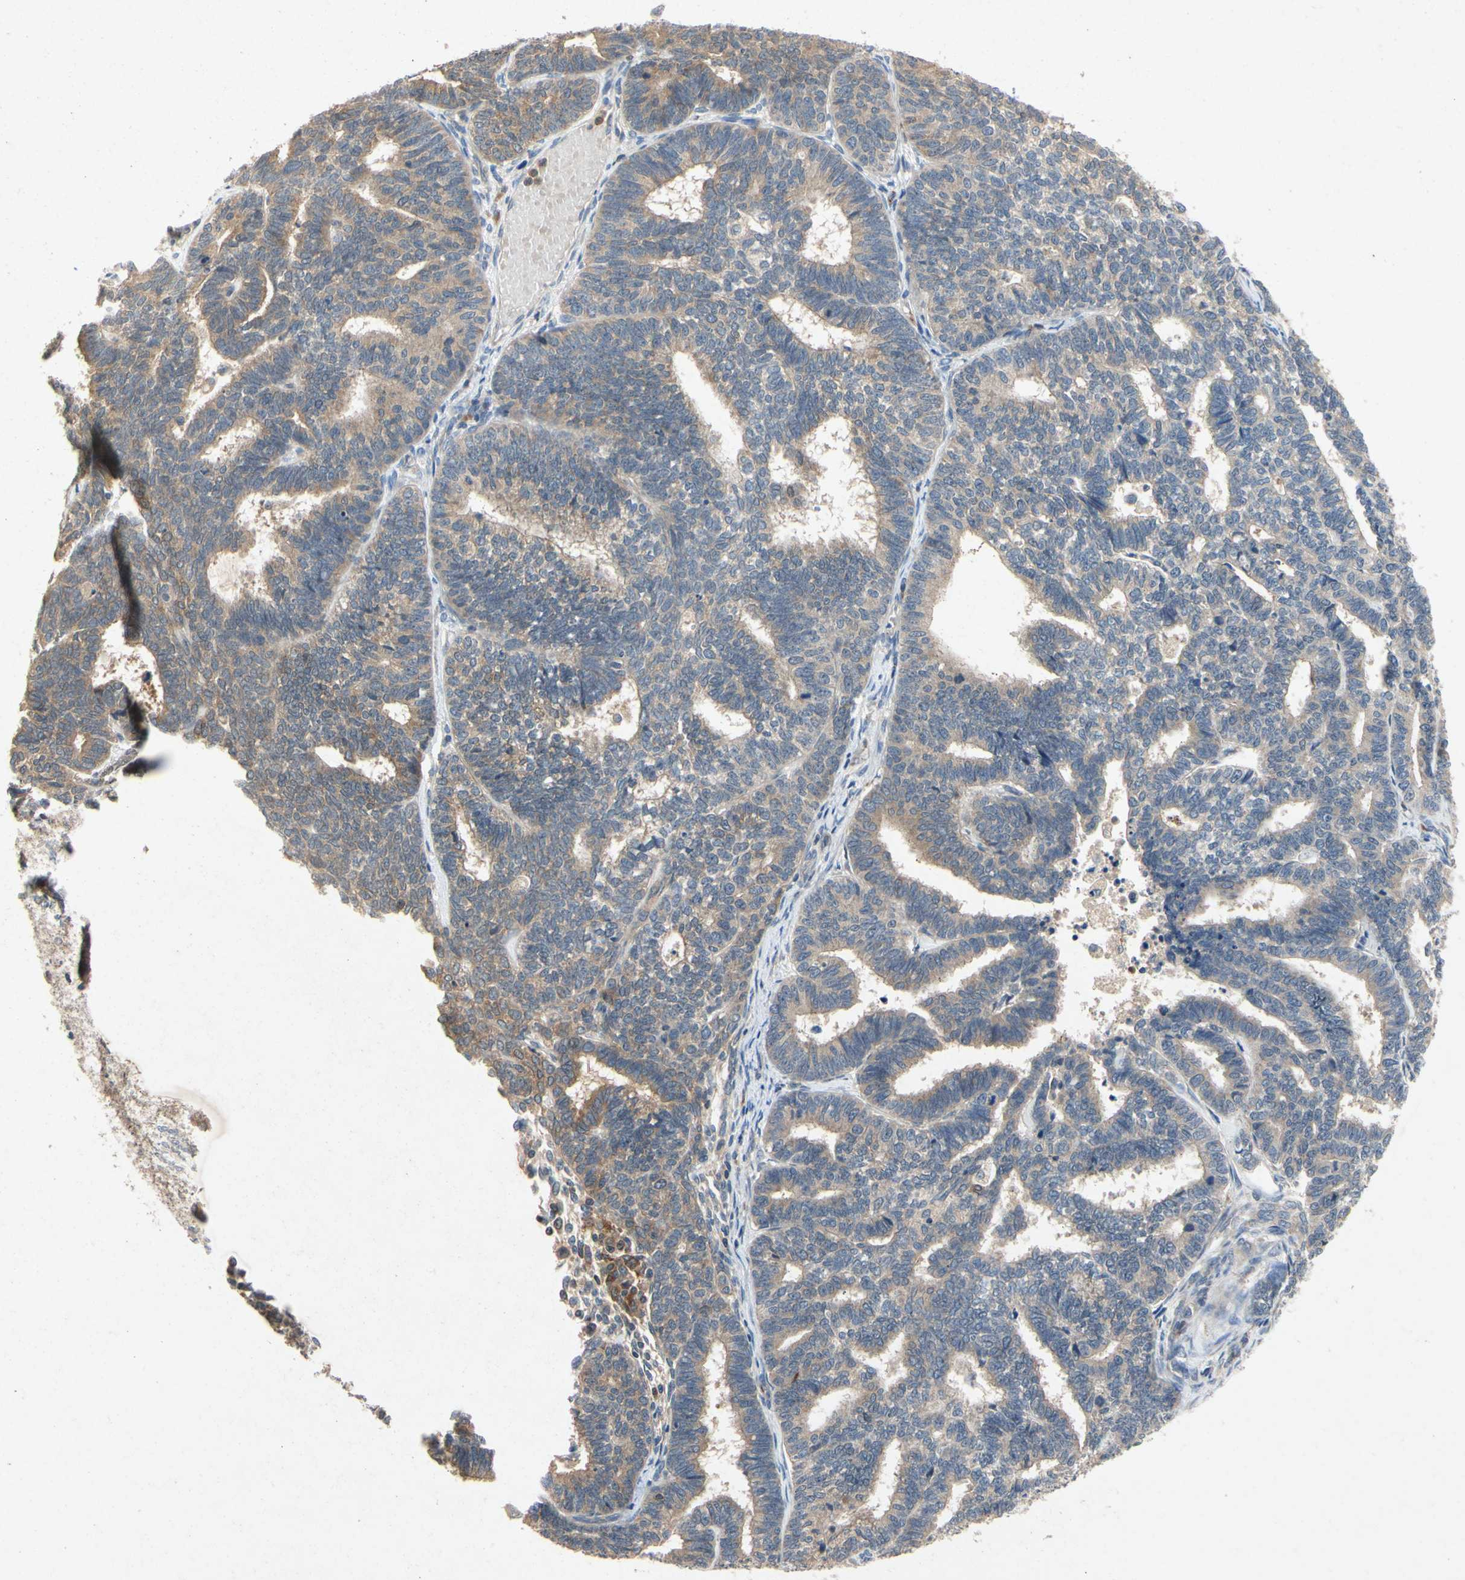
{"staining": {"intensity": "weak", "quantity": ">75%", "location": "cytoplasmic/membranous"}, "tissue": "endometrial cancer", "cell_type": "Tumor cells", "image_type": "cancer", "snomed": [{"axis": "morphology", "description": "Adenocarcinoma, NOS"}, {"axis": "topography", "description": "Endometrium"}], "caption": "Immunohistochemical staining of human endometrial adenocarcinoma displays weak cytoplasmic/membranous protein staining in approximately >75% of tumor cells. Nuclei are stained in blue.", "gene": "RPS6KA1", "patient": {"sex": "female", "age": 70}}